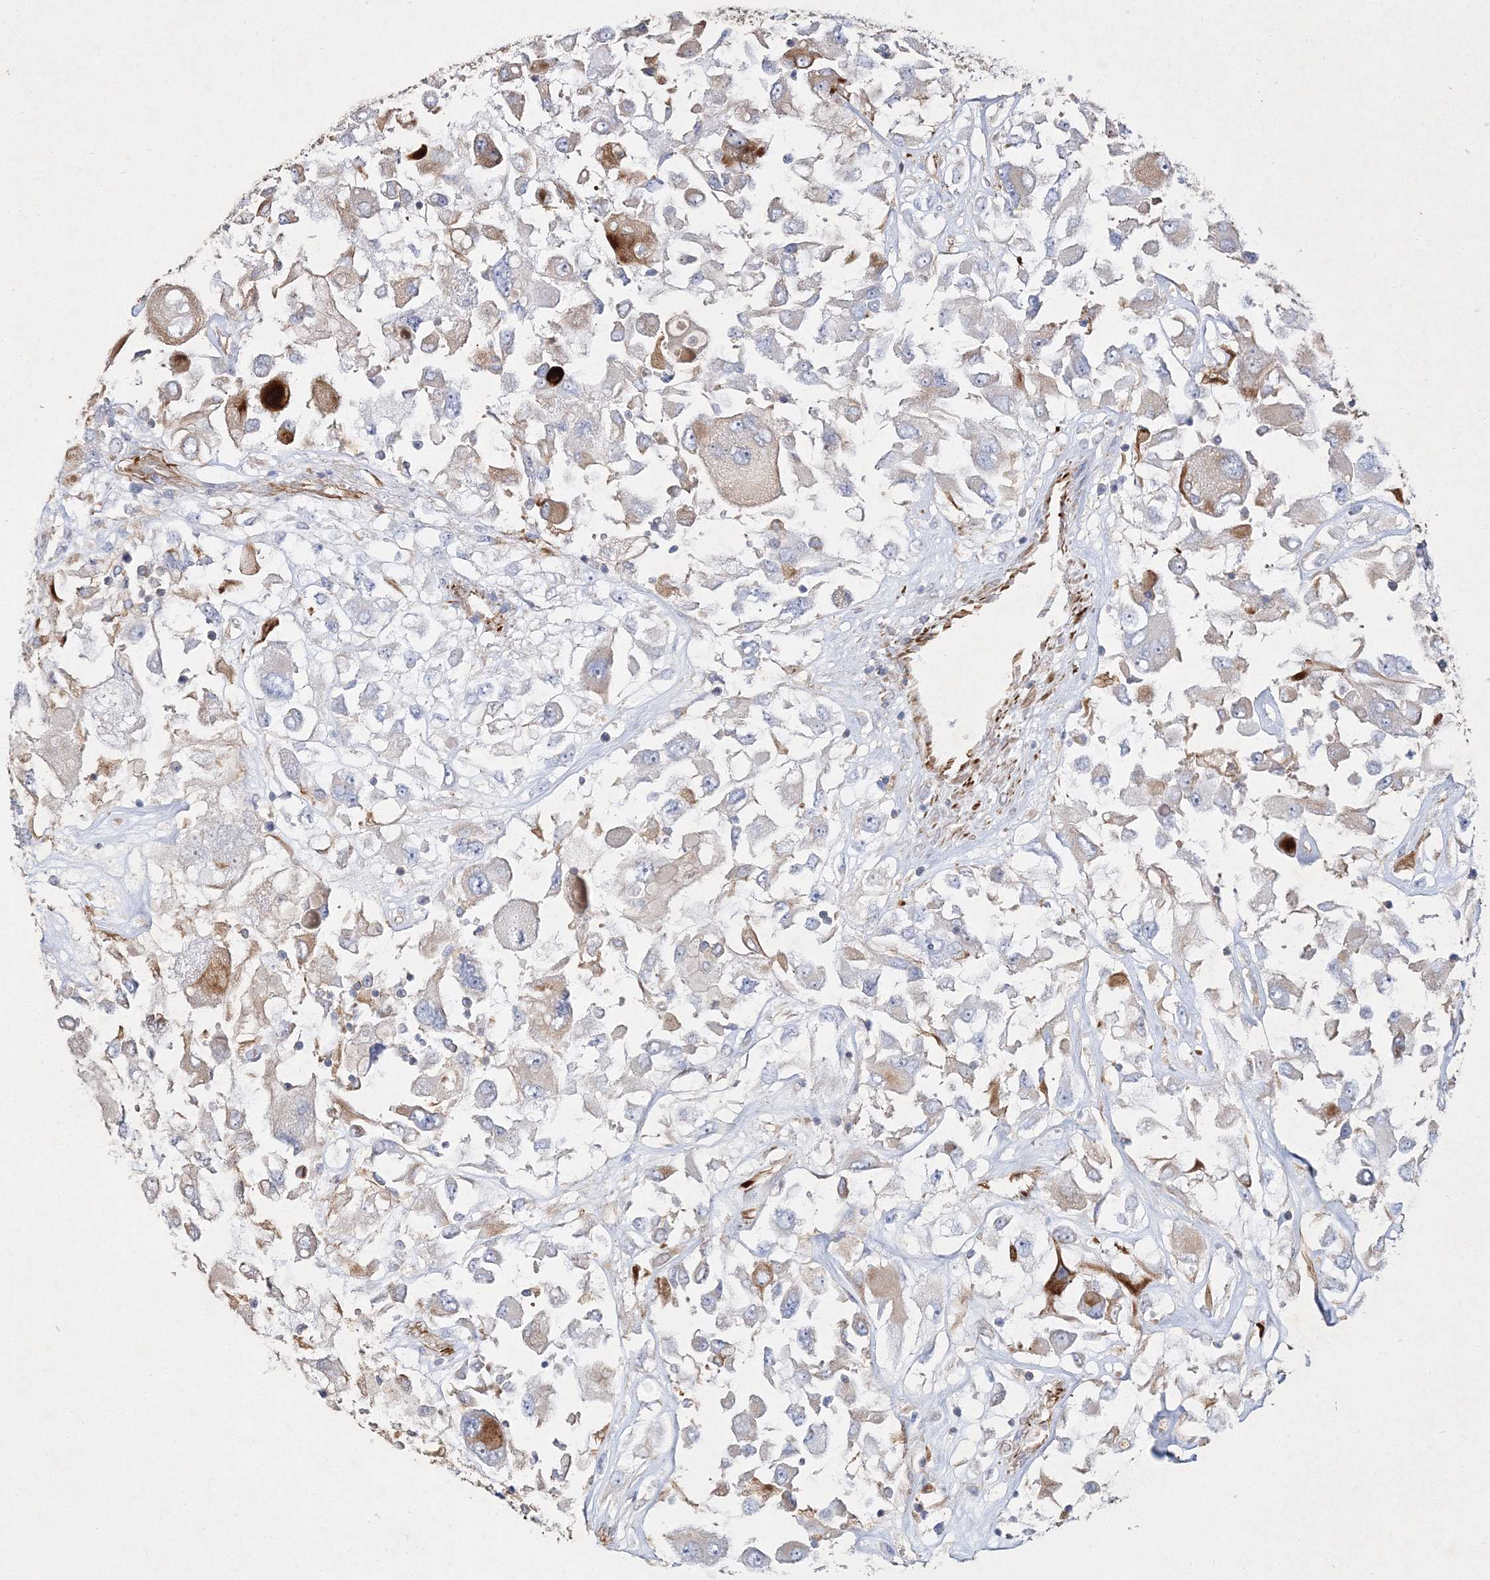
{"staining": {"intensity": "moderate", "quantity": "<25%", "location": "cytoplasmic/membranous"}, "tissue": "renal cancer", "cell_type": "Tumor cells", "image_type": "cancer", "snomed": [{"axis": "morphology", "description": "Adenocarcinoma, NOS"}, {"axis": "topography", "description": "Kidney"}], "caption": "Immunohistochemical staining of human adenocarcinoma (renal) exhibits low levels of moderate cytoplasmic/membranous expression in approximately <25% of tumor cells.", "gene": "WDR37", "patient": {"sex": "female", "age": 52}}